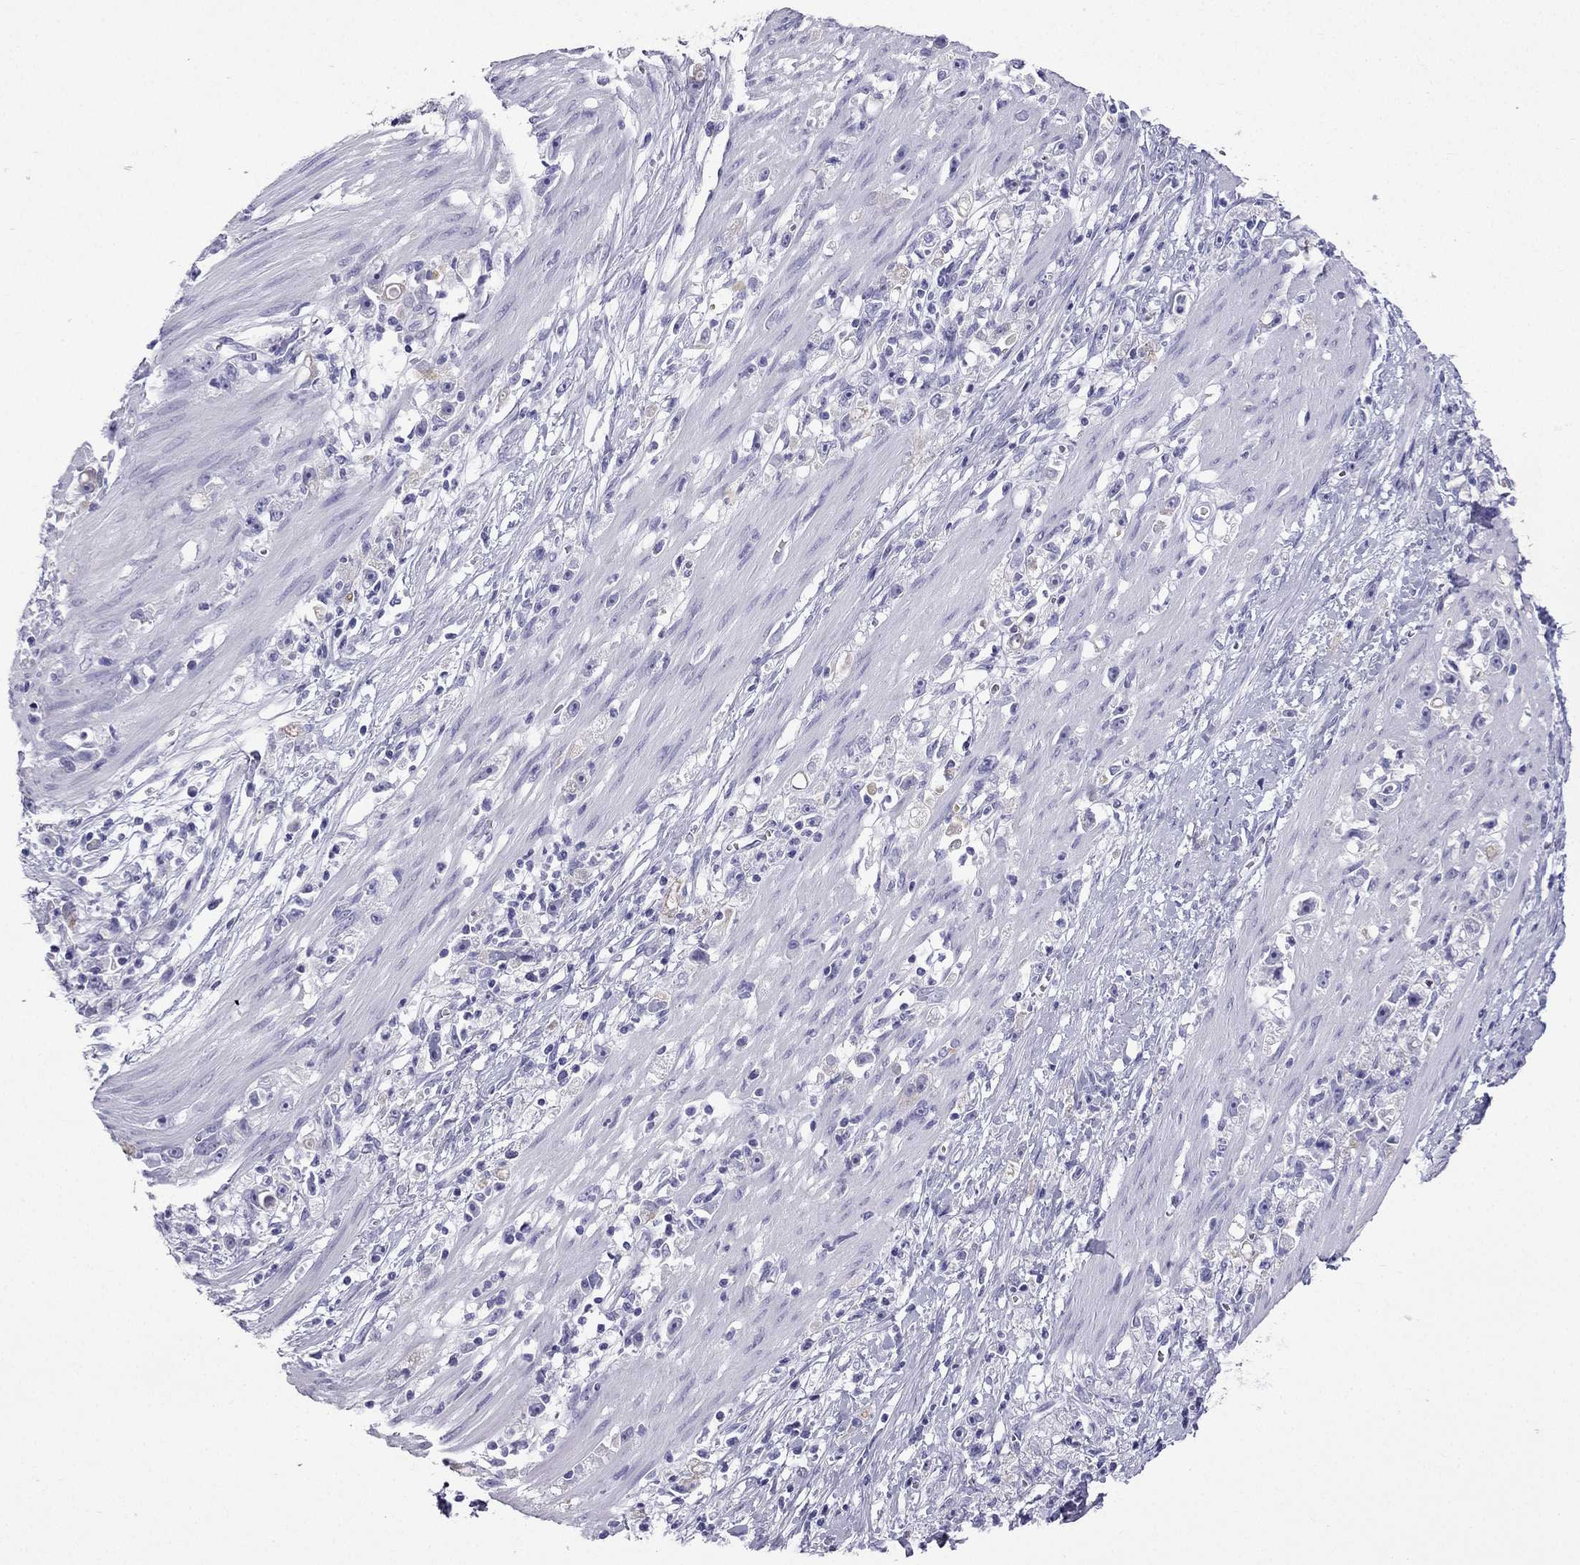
{"staining": {"intensity": "negative", "quantity": "none", "location": "none"}, "tissue": "stomach cancer", "cell_type": "Tumor cells", "image_type": "cancer", "snomed": [{"axis": "morphology", "description": "Adenocarcinoma, NOS"}, {"axis": "topography", "description": "Stomach"}], "caption": "IHC of human adenocarcinoma (stomach) shows no positivity in tumor cells. (Stains: DAB (3,3'-diaminobenzidine) immunohistochemistry with hematoxylin counter stain, Microscopy: brightfield microscopy at high magnification).", "gene": "GJA8", "patient": {"sex": "female", "age": 59}}